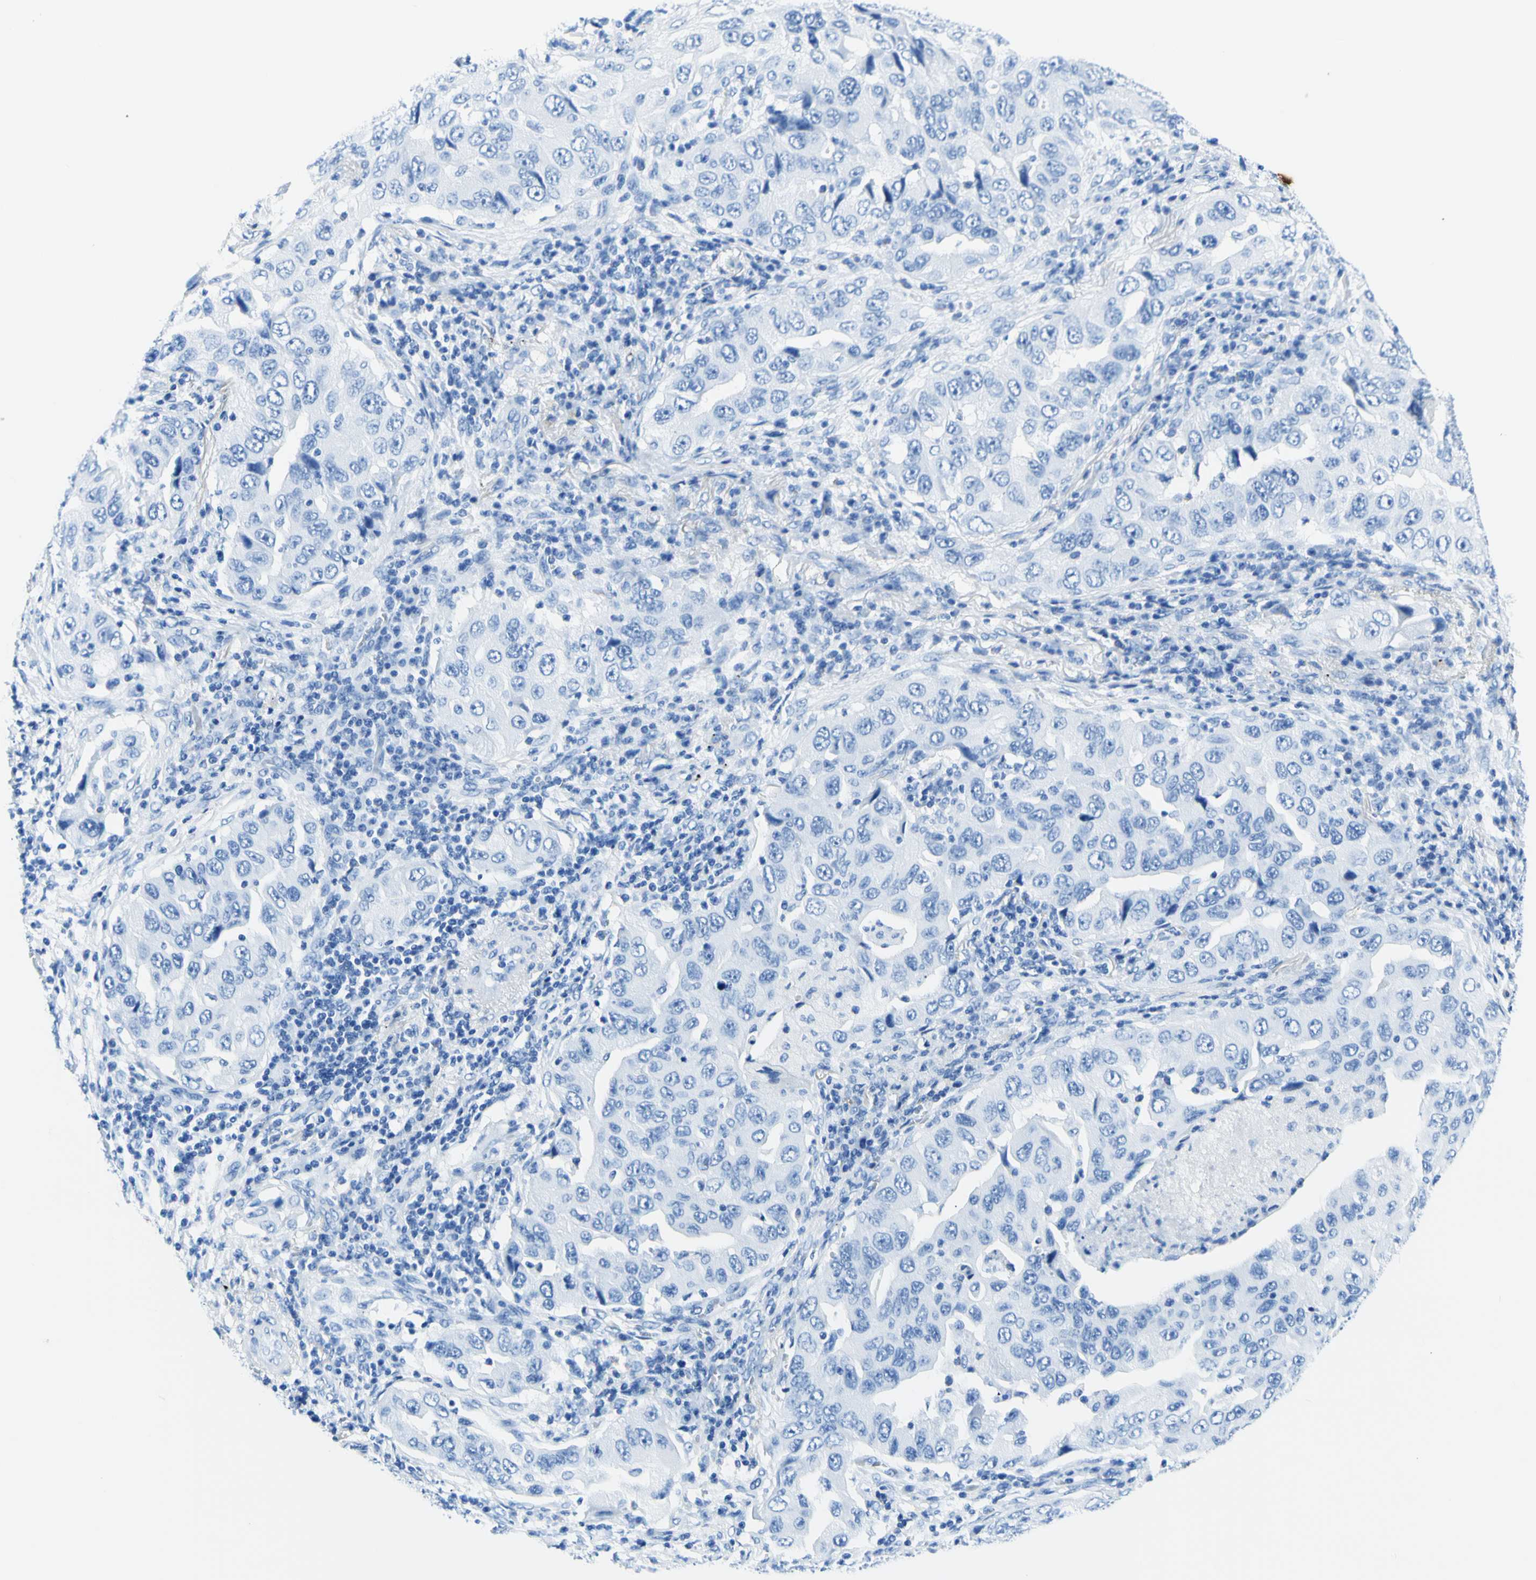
{"staining": {"intensity": "negative", "quantity": "none", "location": "none"}, "tissue": "lung cancer", "cell_type": "Tumor cells", "image_type": "cancer", "snomed": [{"axis": "morphology", "description": "Adenocarcinoma, NOS"}, {"axis": "topography", "description": "Lung"}], "caption": "There is no significant staining in tumor cells of lung cancer.", "gene": "MYH2", "patient": {"sex": "female", "age": 65}}